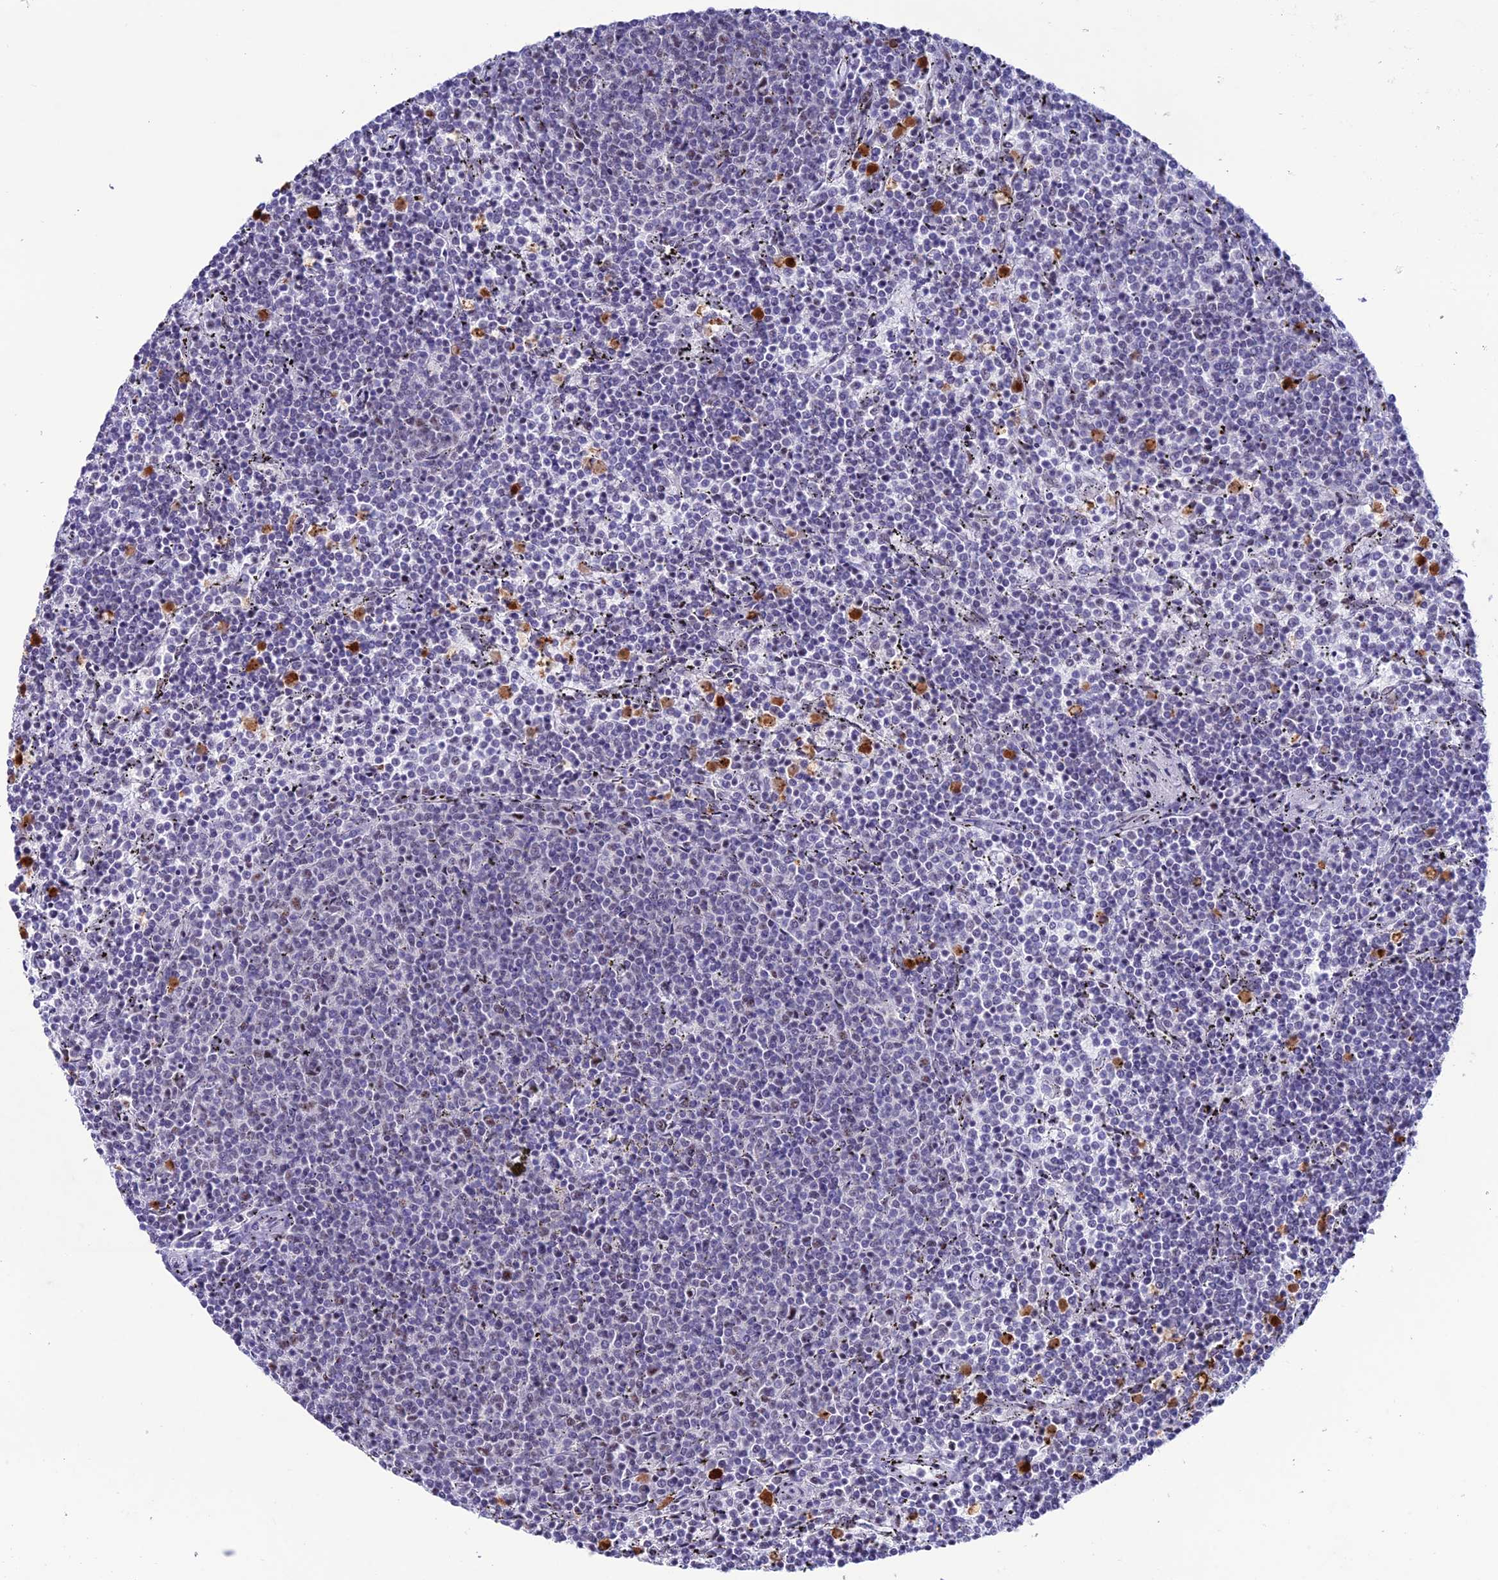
{"staining": {"intensity": "negative", "quantity": "none", "location": "none"}, "tissue": "lymphoma", "cell_type": "Tumor cells", "image_type": "cancer", "snomed": [{"axis": "morphology", "description": "Malignant lymphoma, non-Hodgkin's type, Low grade"}, {"axis": "topography", "description": "Spleen"}], "caption": "Histopathology image shows no significant protein staining in tumor cells of lymphoma.", "gene": "MFSD2B", "patient": {"sex": "female", "age": 50}}